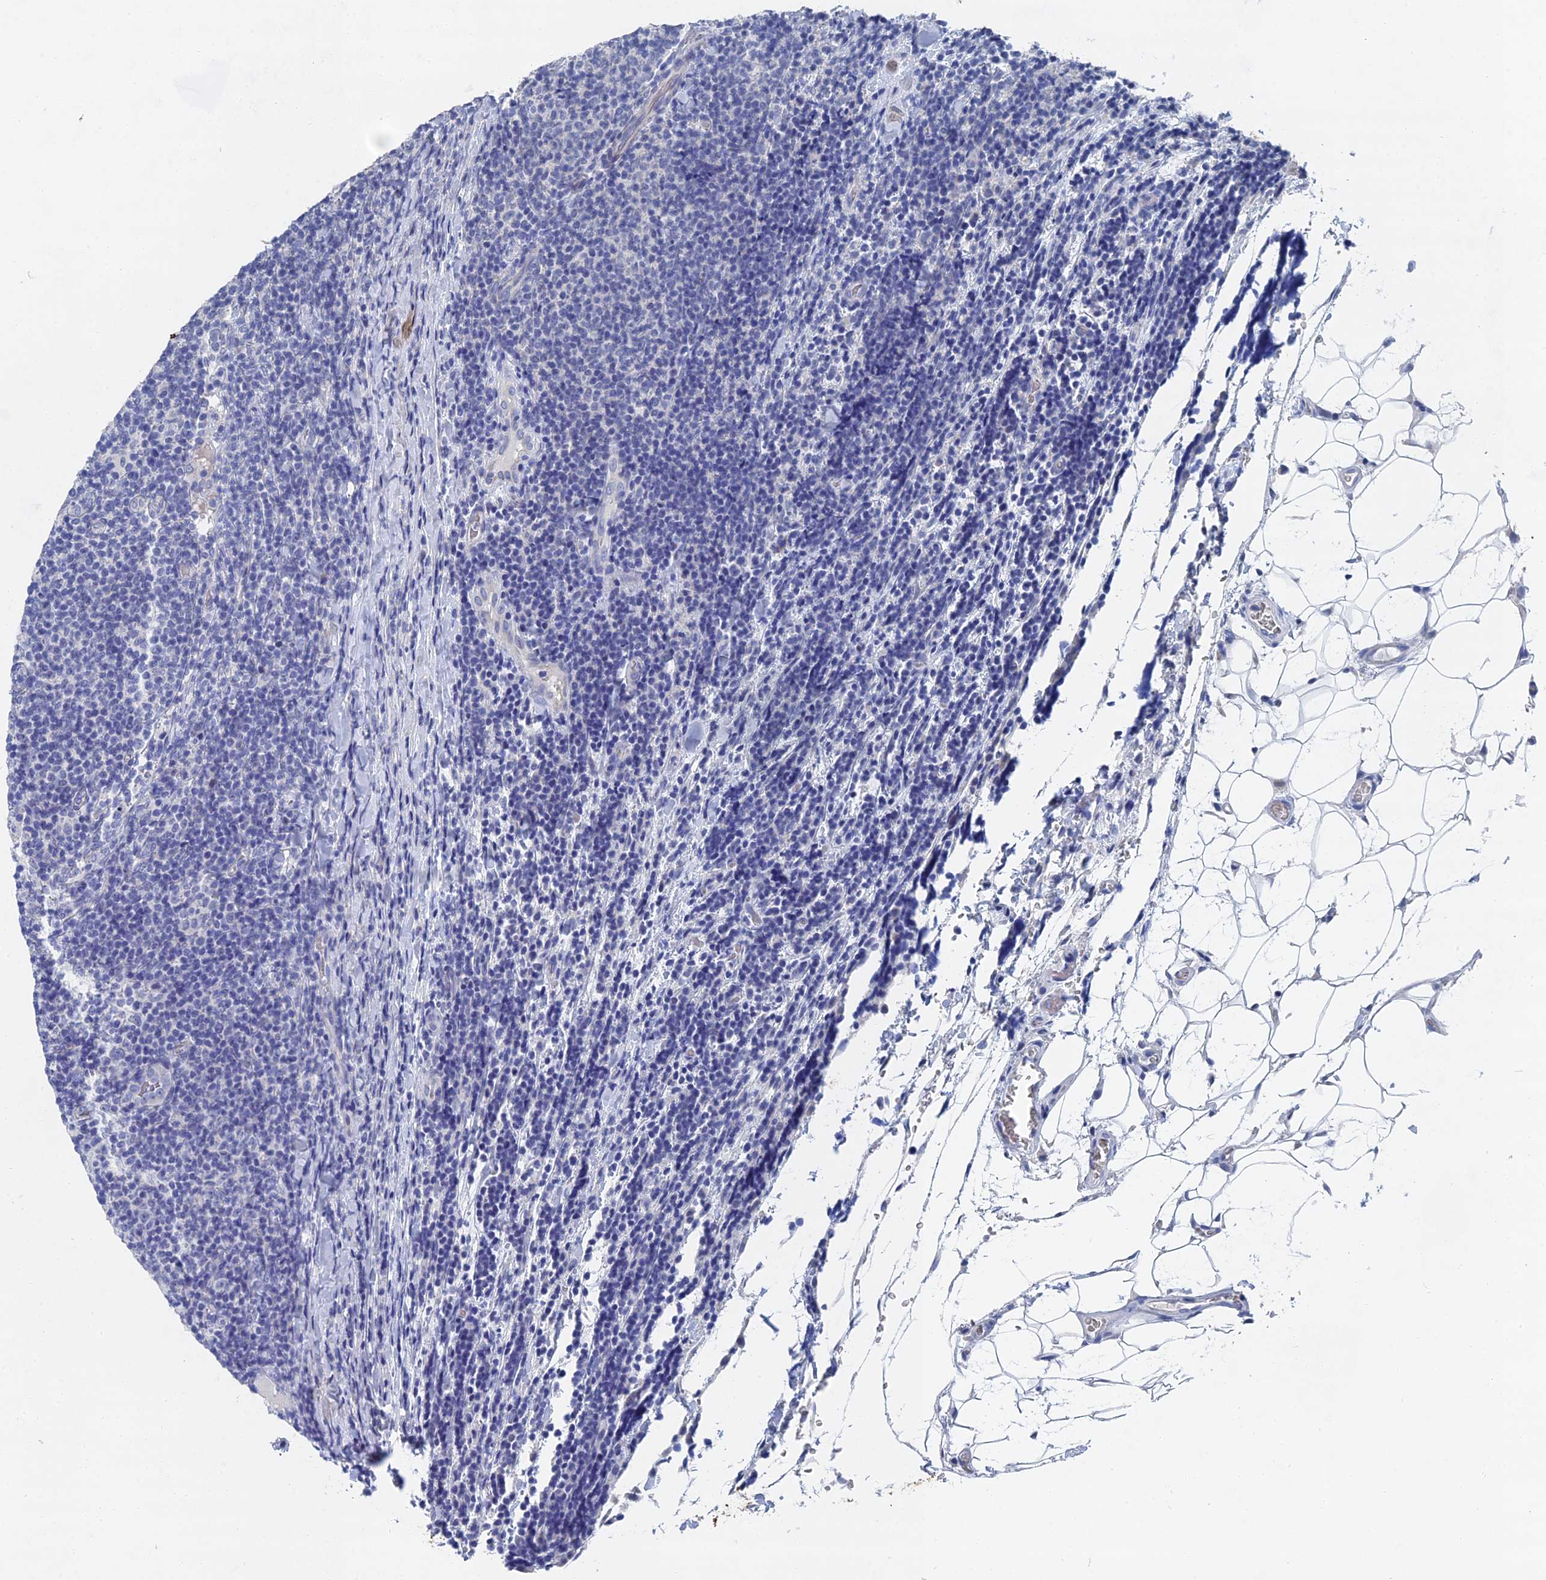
{"staining": {"intensity": "negative", "quantity": "none", "location": "none"}, "tissue": "lymphoma", "cell_type": "Tumor cells", "image_type": "cancer", "snomed": [{"axis": "morphology", "description": "Malignant lymphoma, non-Hodgkin's type, Low grade"}, {"axis": "topography", "description": "Lymph node"}], "caption": "Immunohistochemistry of human lymphoma reveals no staining in tumor cells.", "gene": "GFAP", "patient": {"sex": "male", "age": 66}}